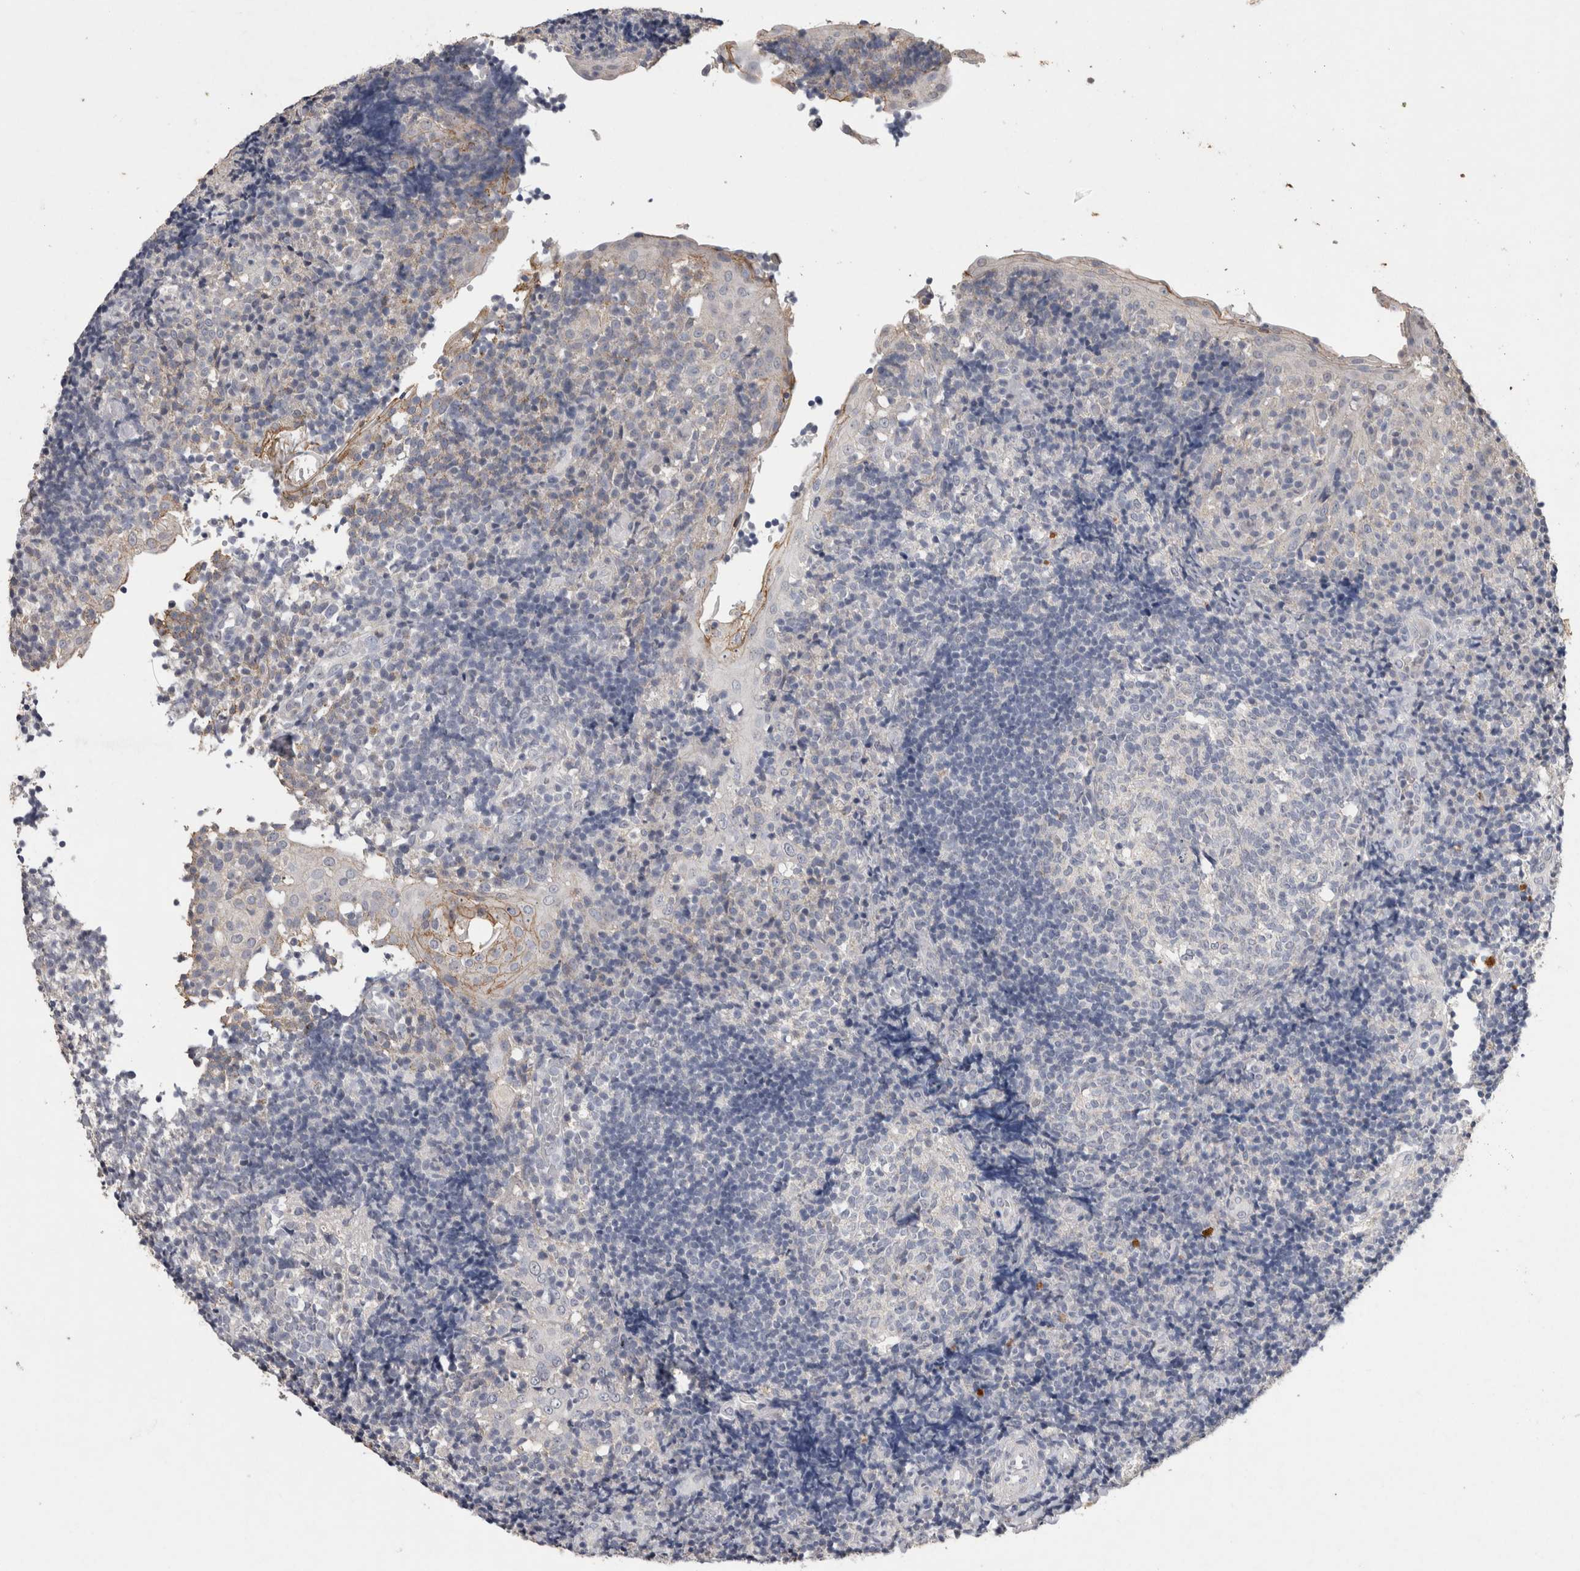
{"staining": {"intensity": "negative", "quantity": "none", "location": "none"}, "tissue": "tonsil", "cell_type": "Germinal center cells", "image_type": "normal", "snomed": [{"axis": "morphology", "description": "Normal tissue, NOS"}, {"axis": "topography", "description": "Tonsil"}], "caption": "A high-resolution micrograph shows immunohistochemistry (IHC) staining of benign tonsil, which exhibits no significant staining in germinal center cells.", "gene": "CNTFR", "patient": {"sex": "female", "age": 40}}